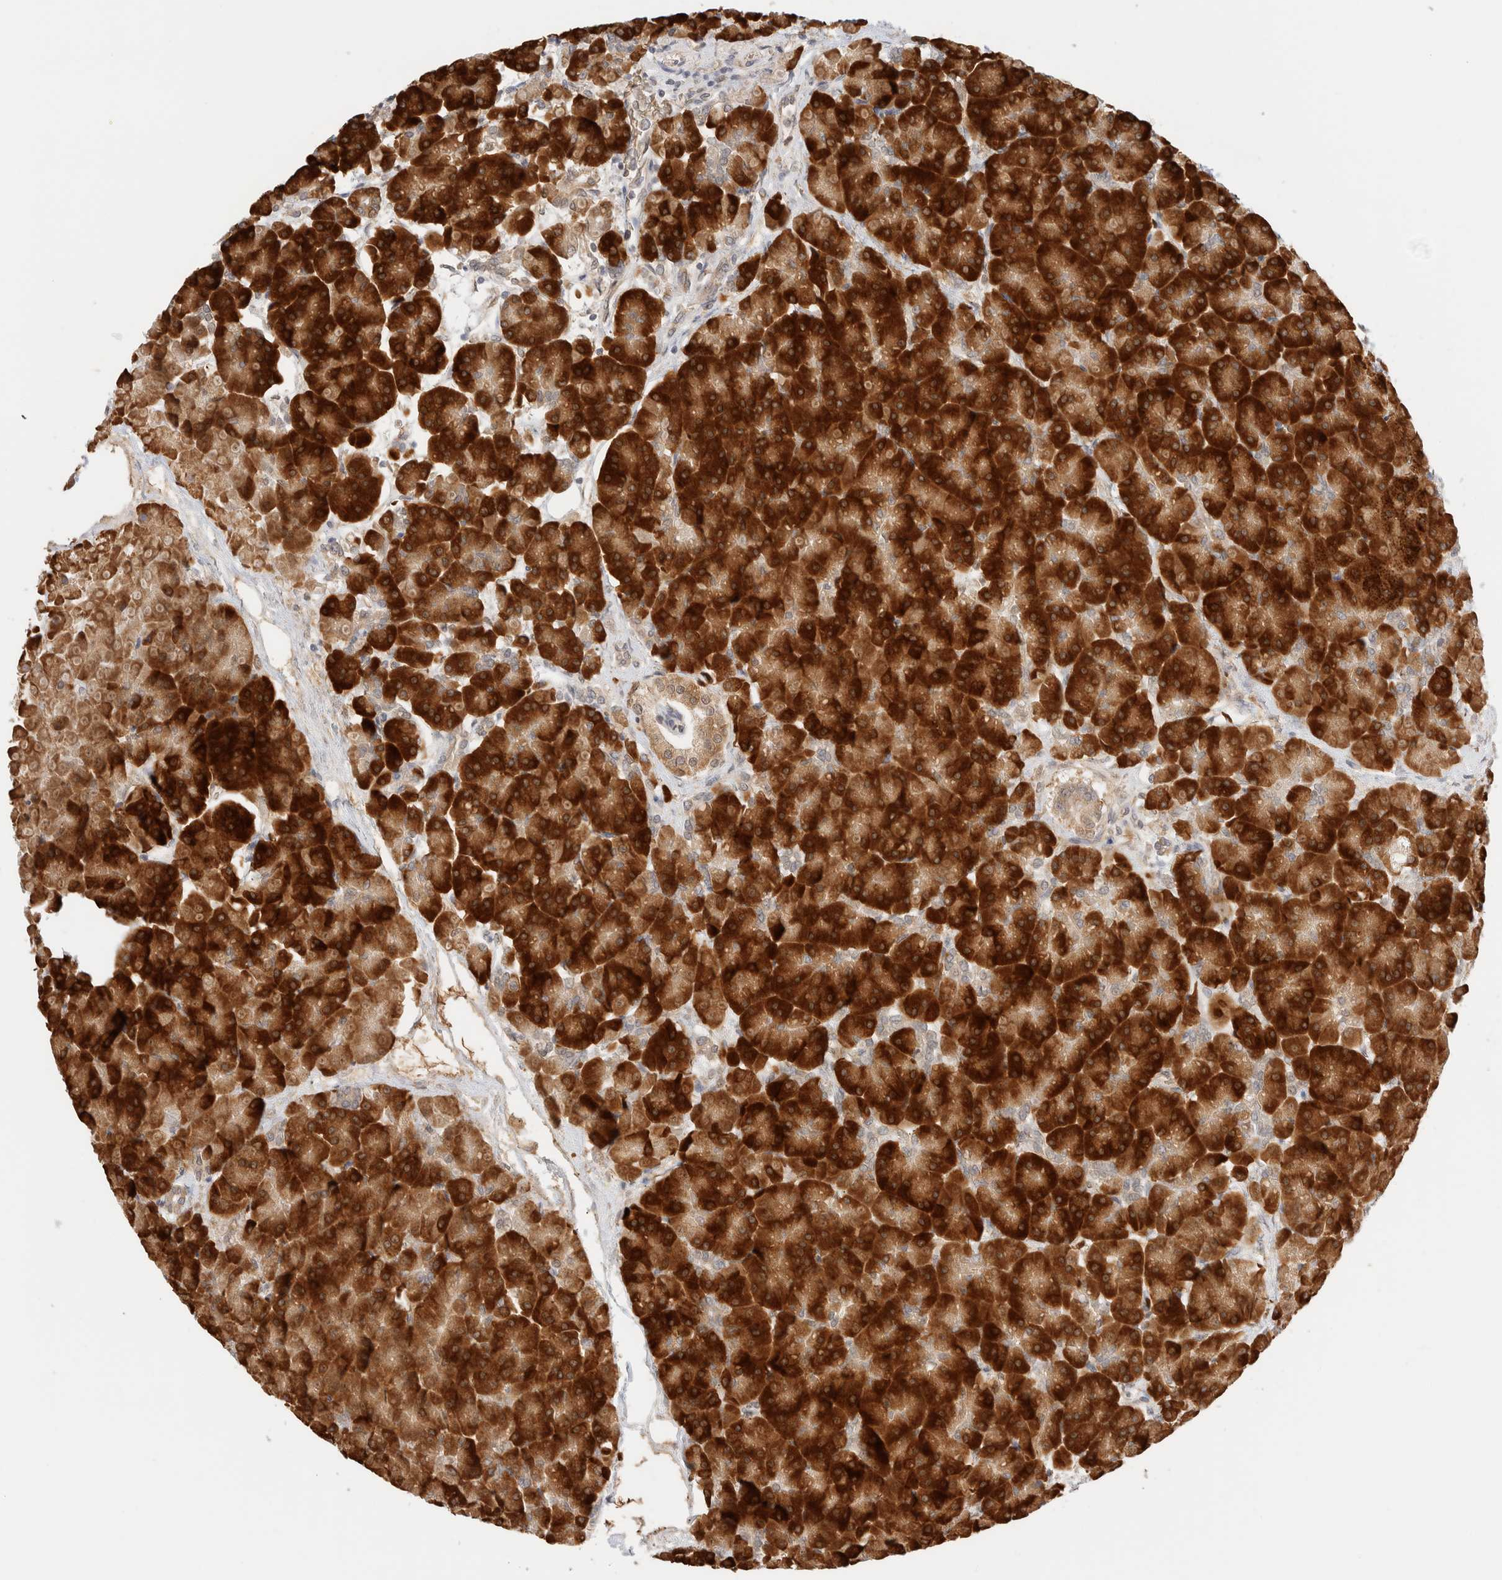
{"staining": {"intensity": "strong", "quantity": ">75%", "location": "cytoplasmic/membranous"}, "tissue": "pancreas", "cell_type": "Exocrine glandular cells", "image_type": "normal", "snomed": [{"axis": "morphology", "description": "Normal tissue, NOS"}, {"axis": "topography", "description": "Pancreas"}], "caption": "Strong cytoplasmic/membranous positivity for a protein is identified in about >75% of exocrine glandular cells of benign pancreas using immunohistochemistry (IHC).", "gene": "SYVN1", "patient": {"sex": "female", "age": 70}}